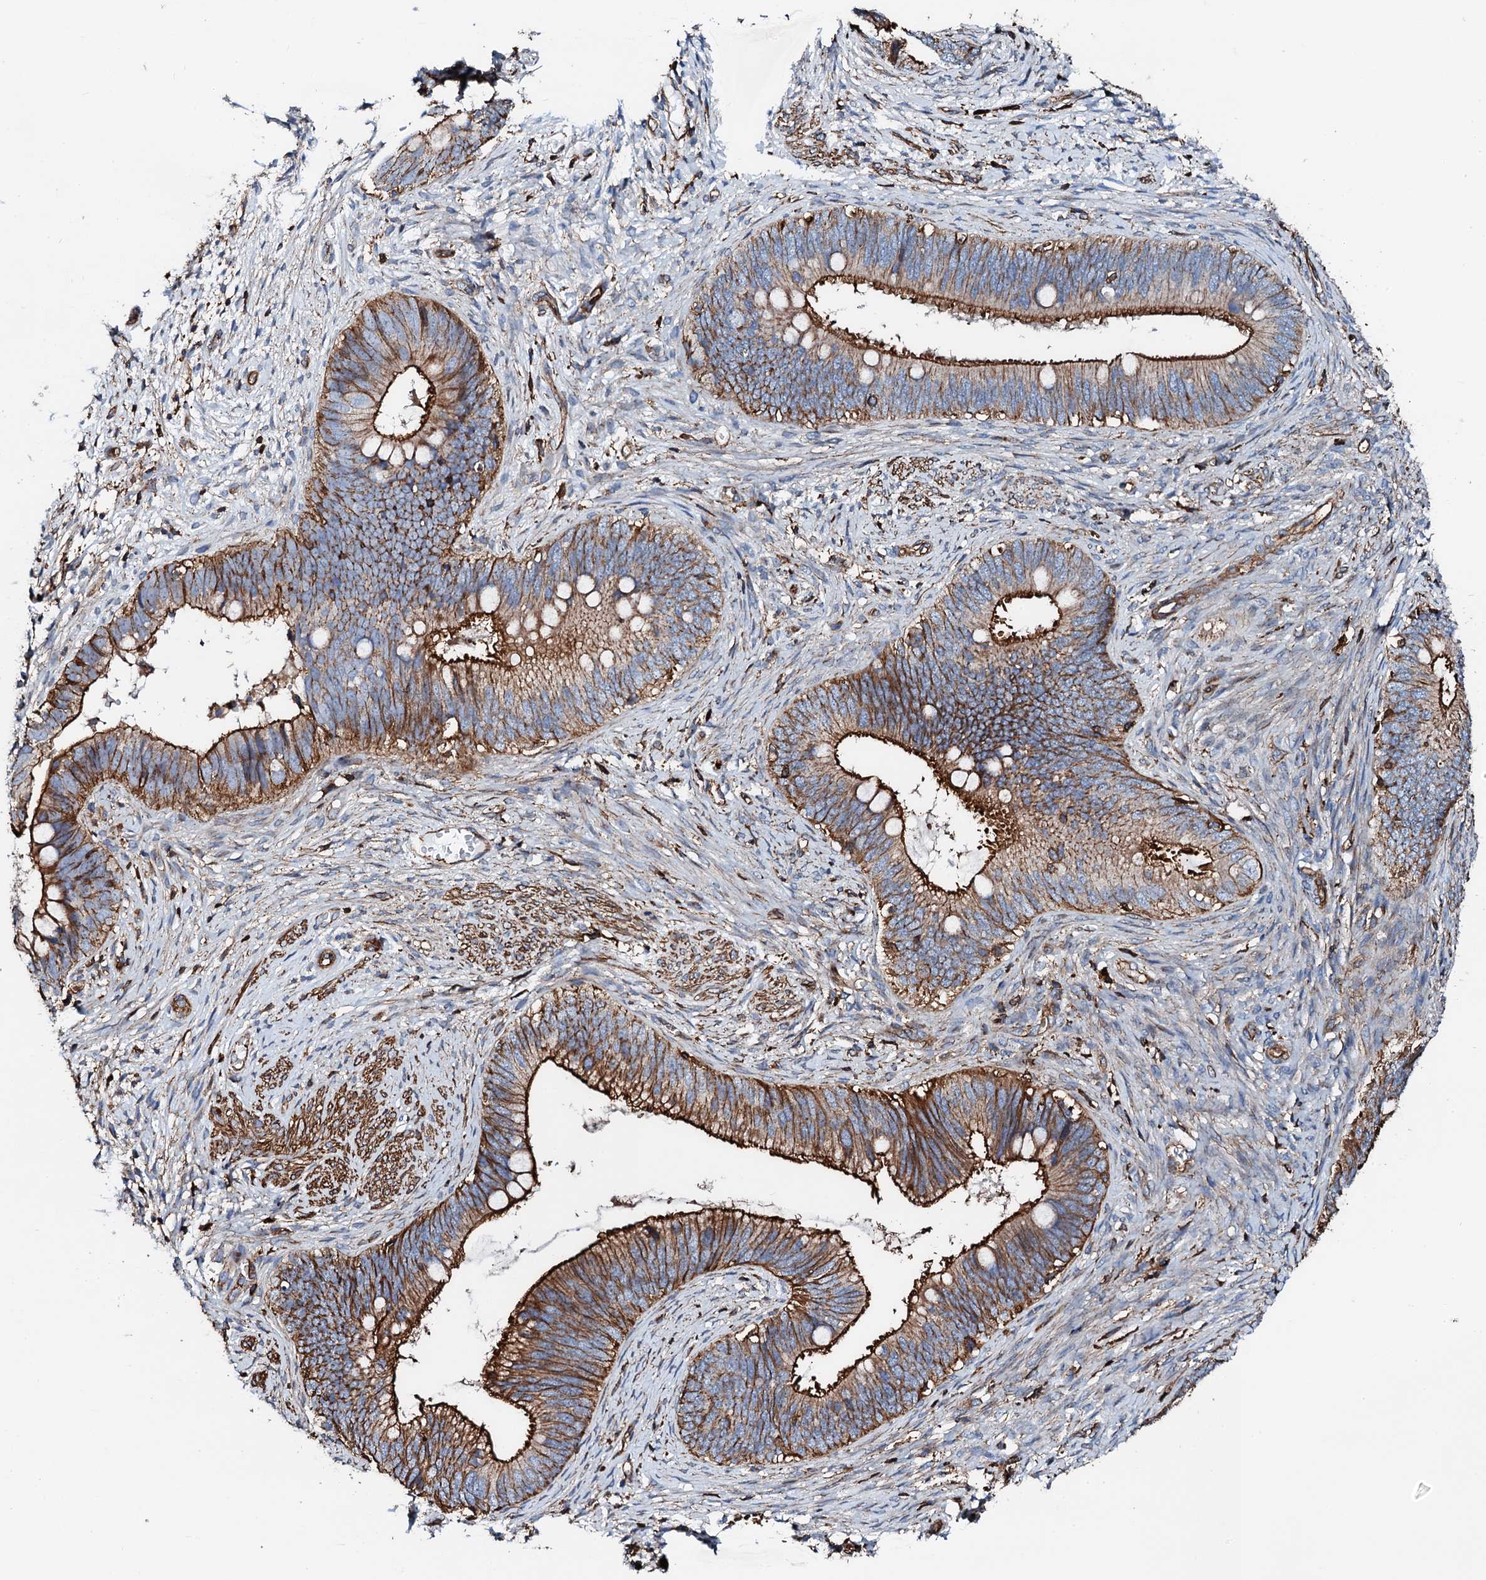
{"staining": {"intensity": "strong", "quantity": ">75%", "location": "cytoplasmic/membranous"}, "tissue": "cervical cancer", "cell_type": "Tumor cells", "image_type": "cancer", "snomed": [{"axis": "morphology", "description": "Adenocarcinoma, NOS"}, {"axis": "topography", "description": "Cervix"}], "caption": "Protein analysis of adenocarcinoma (cervical) tissue demonstrates strong cytoplasmic/membranous staining in approximately >75% of tumor cells.", "gene": "INTS10", "patient": {"sex": "female", "age": 42}}